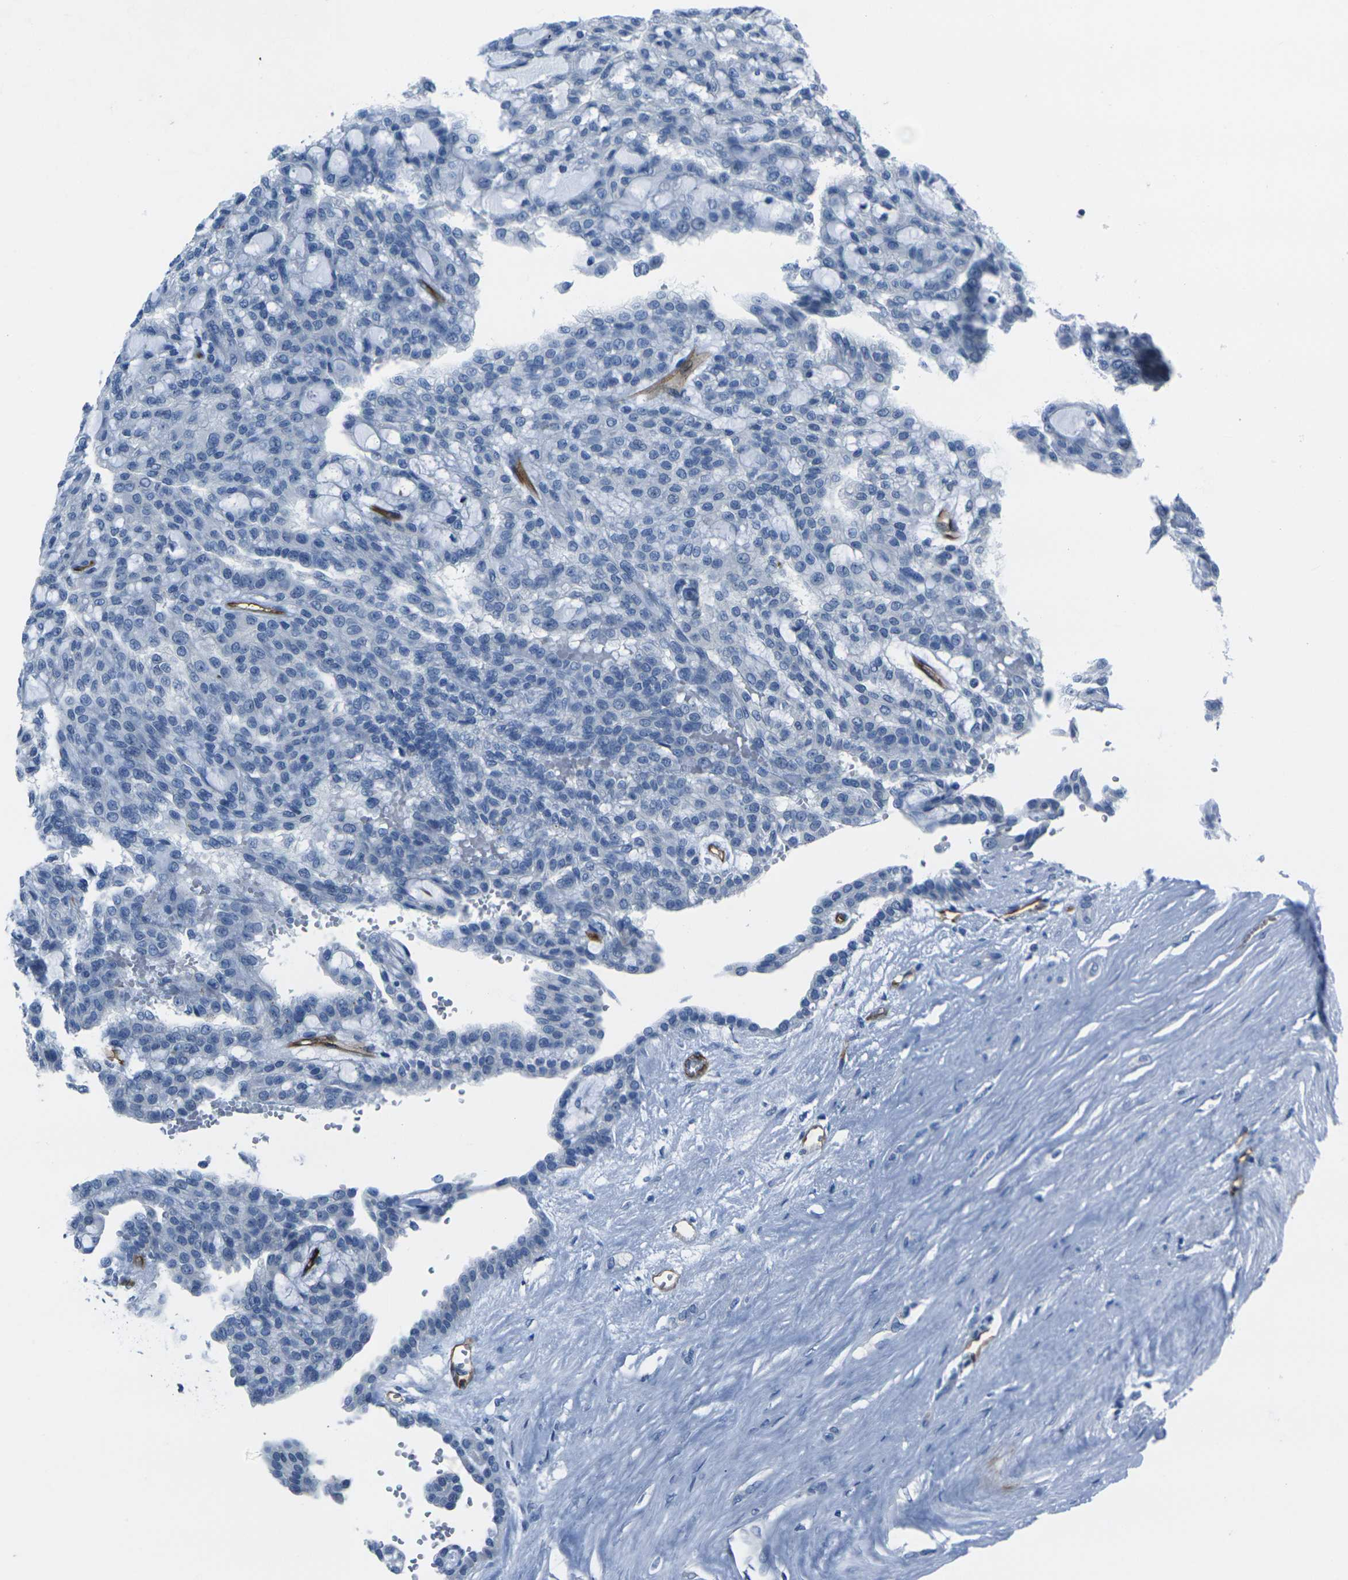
{"staining": {"intensity": "negative", "quantity": "none", "location": "none"}, "tissue": "renal cancer", "cell_type": "Tumor cells", "image_type": "cancer", "snomed": [{"axis": "morphology", "description": "Adenocarcinoma, NOS"}, {"axis": "topography", "description": "Kidney"}], "caption": "A micrograph of human adenocarcinoma (renal) is negative for staining in tumor cells. (IHC, brightfield microscopy, high magnification).", "gene": "HSPA12B", "patient": {"sex": "male", "age": 63}}